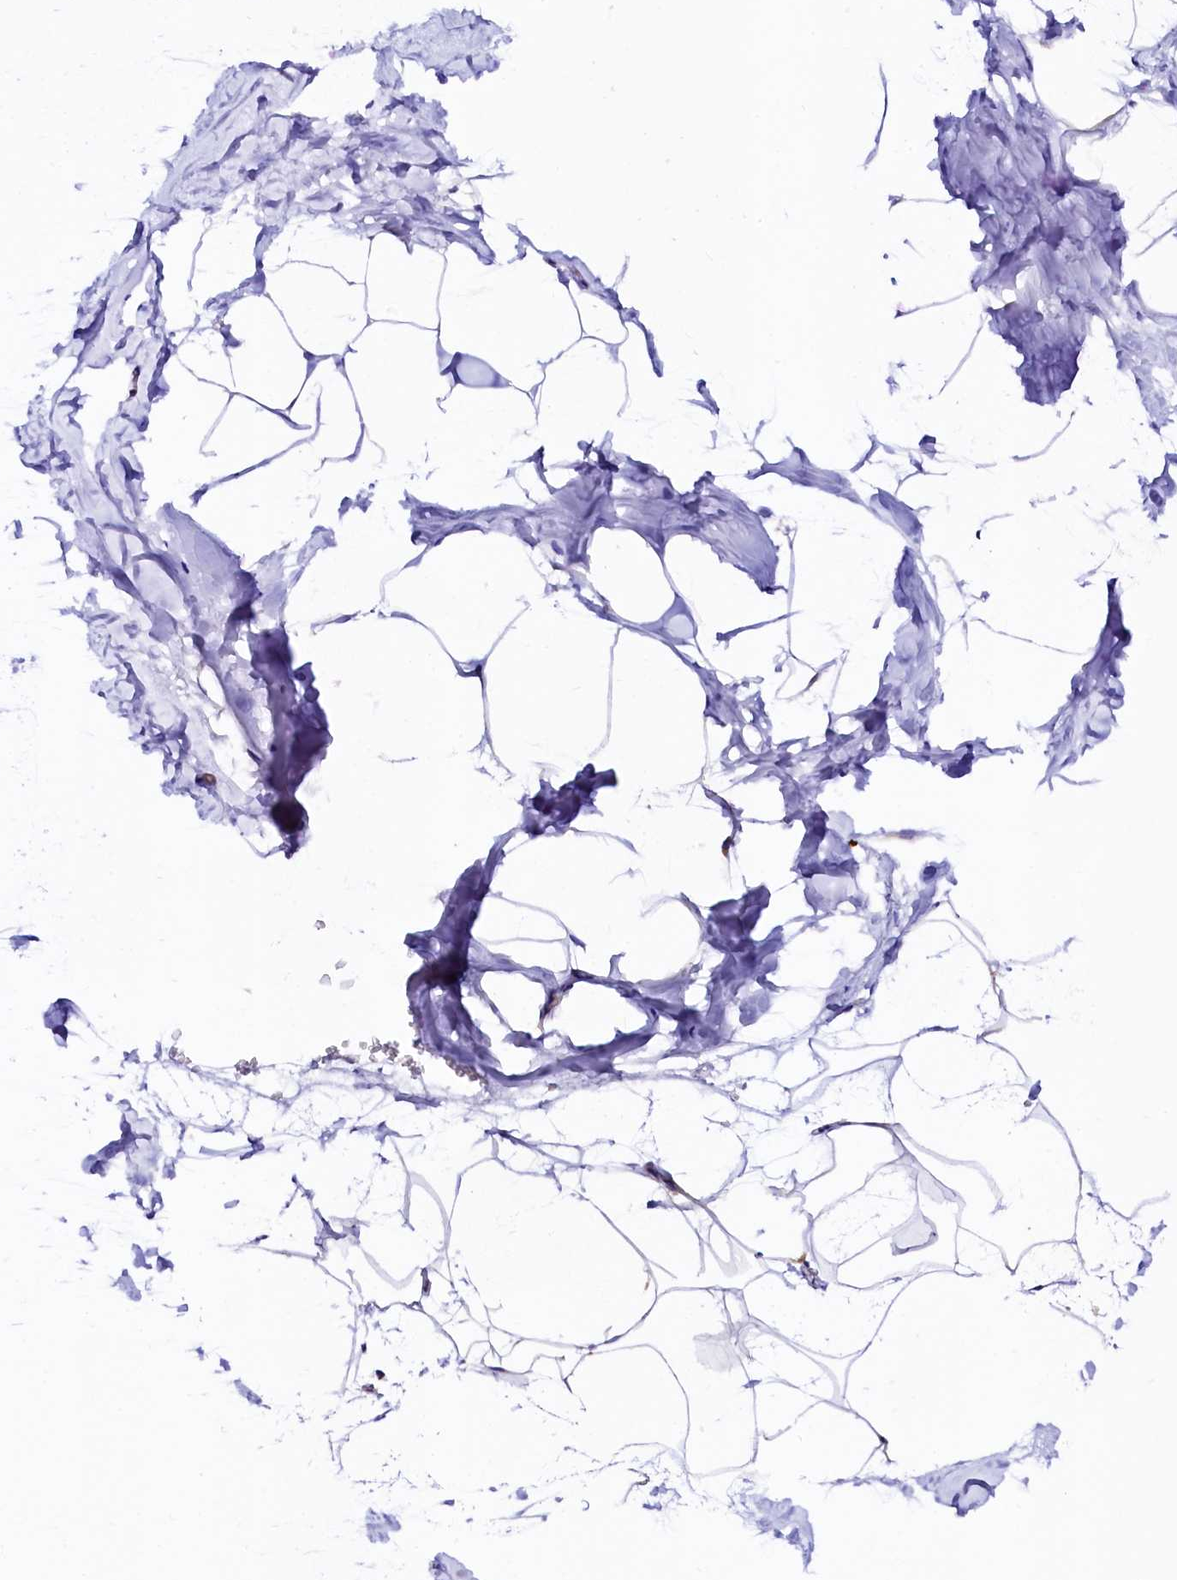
{"staining": {"intensity": "negative", "quantity": "none", "location": "none"}, "tissue": "breast", "cell_type": "Adipocytes", "image_type": "normal", "snomed": [{"axis": "morphology", "description": "Normal tissue, NOS"}, {"axis": "topography", "description": "Breast"}], "caption": "Immunohistochemical staining of normal human breast shows no significant positivity in adipocytes.", "gene": "BTBD16", "patient": {"sex": "female", "age": 62}}